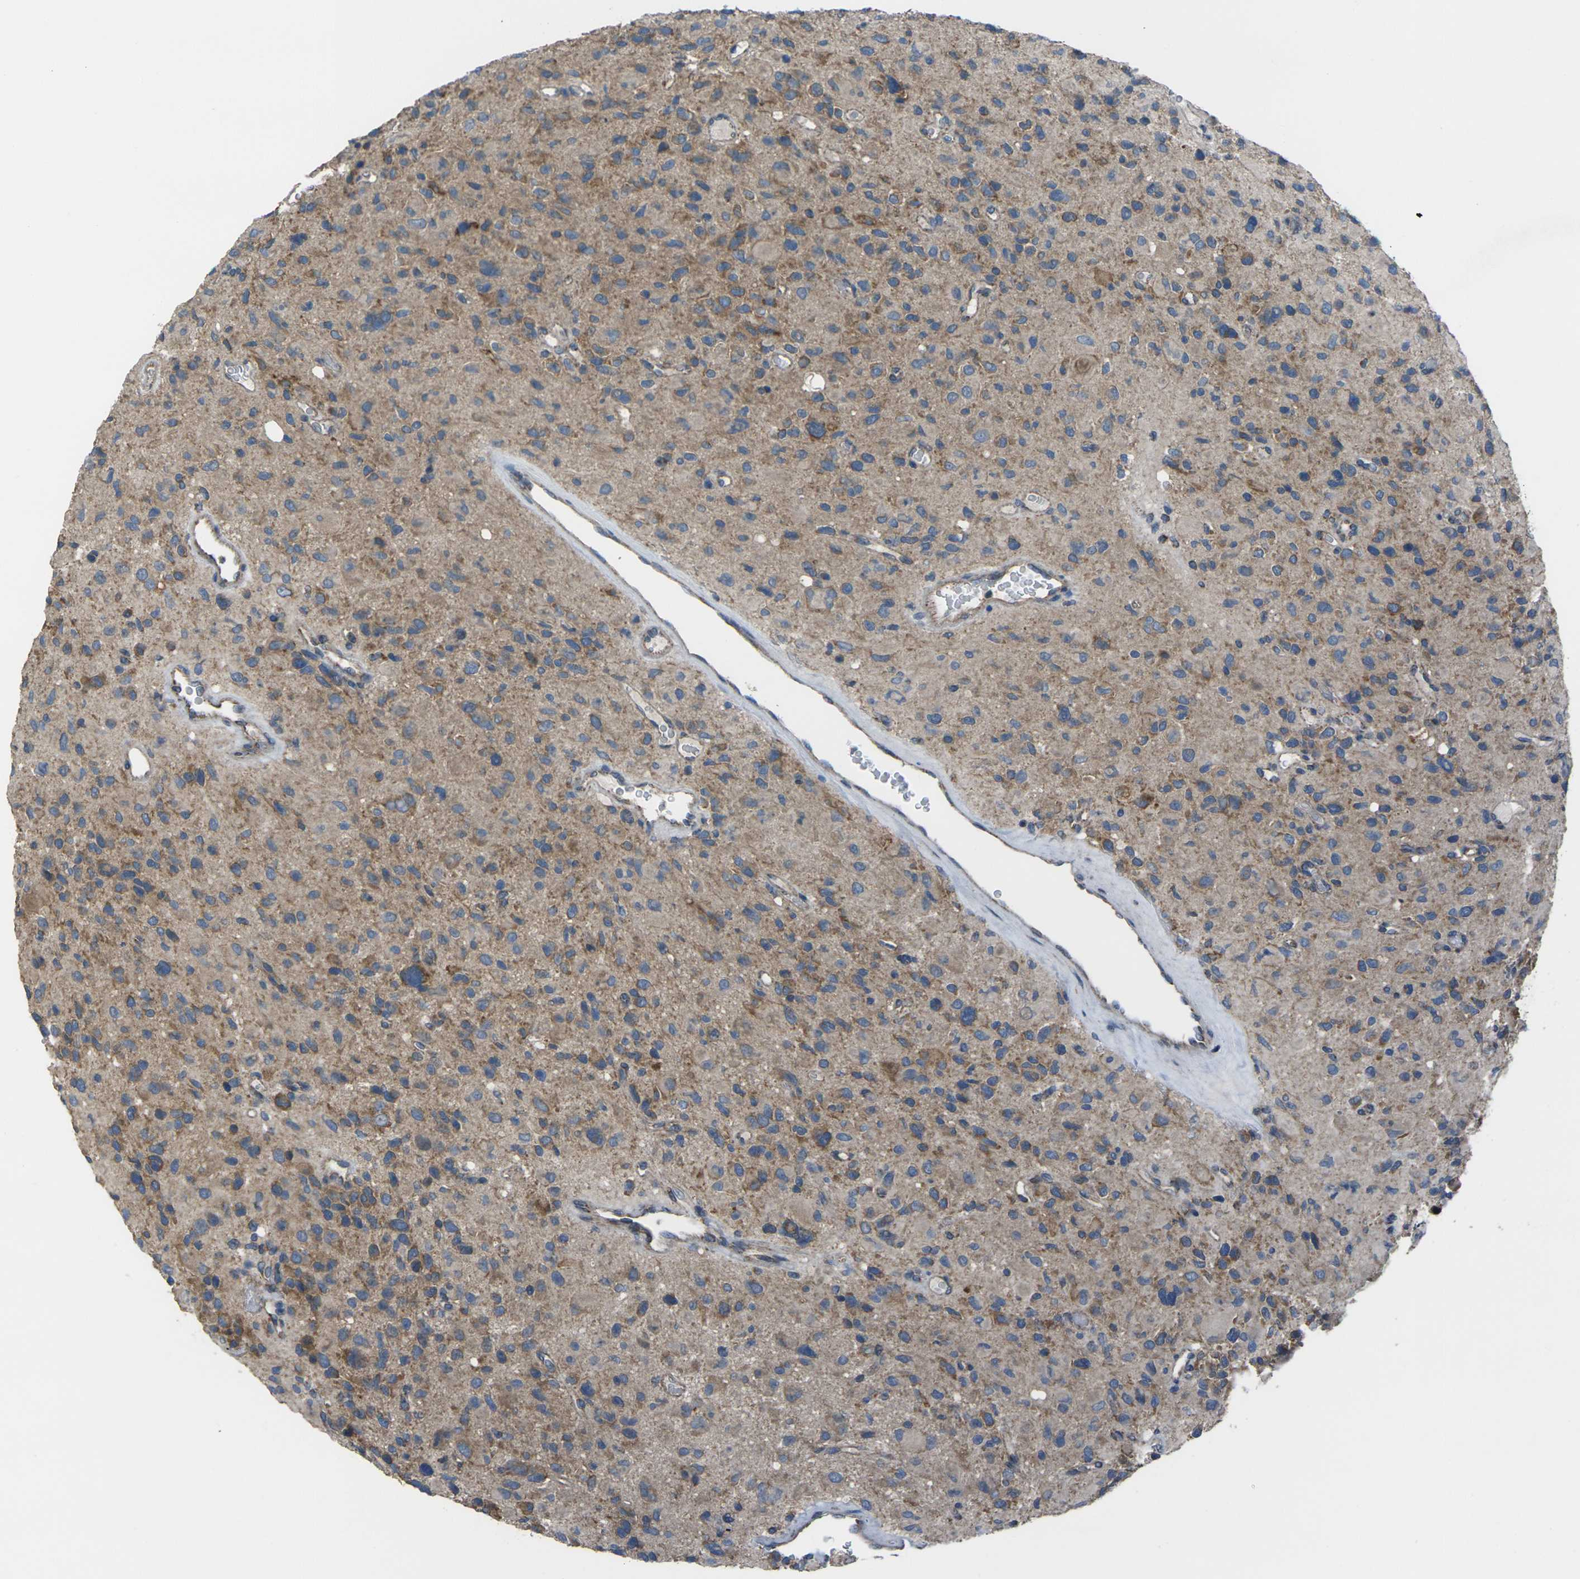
{"staining": {"intensity": "moderate", "quantity": "25%-75%", "location": "cytoplasmic/membranous"}, "tissue": "glioma", "cell_type": "Tumor cells", "image_type": "cancer", "snomed": [{"axis": "morphology", "description": "Glioma, malignant, High grade"}, {"axis": "topography", "description": "Brain"}], "caption": "Glioma stained with immunohistochemistry (IHC) displays moderate cytoplasmic/membranous staining in about 25%-75% of tumor cells. Using DAB (brown) and hematoxylin (blue) stains, captured at high magnification using brightfield microscopy.", "gene": "TMEM120B", "patient": {"sex": "male", "age": 48}}